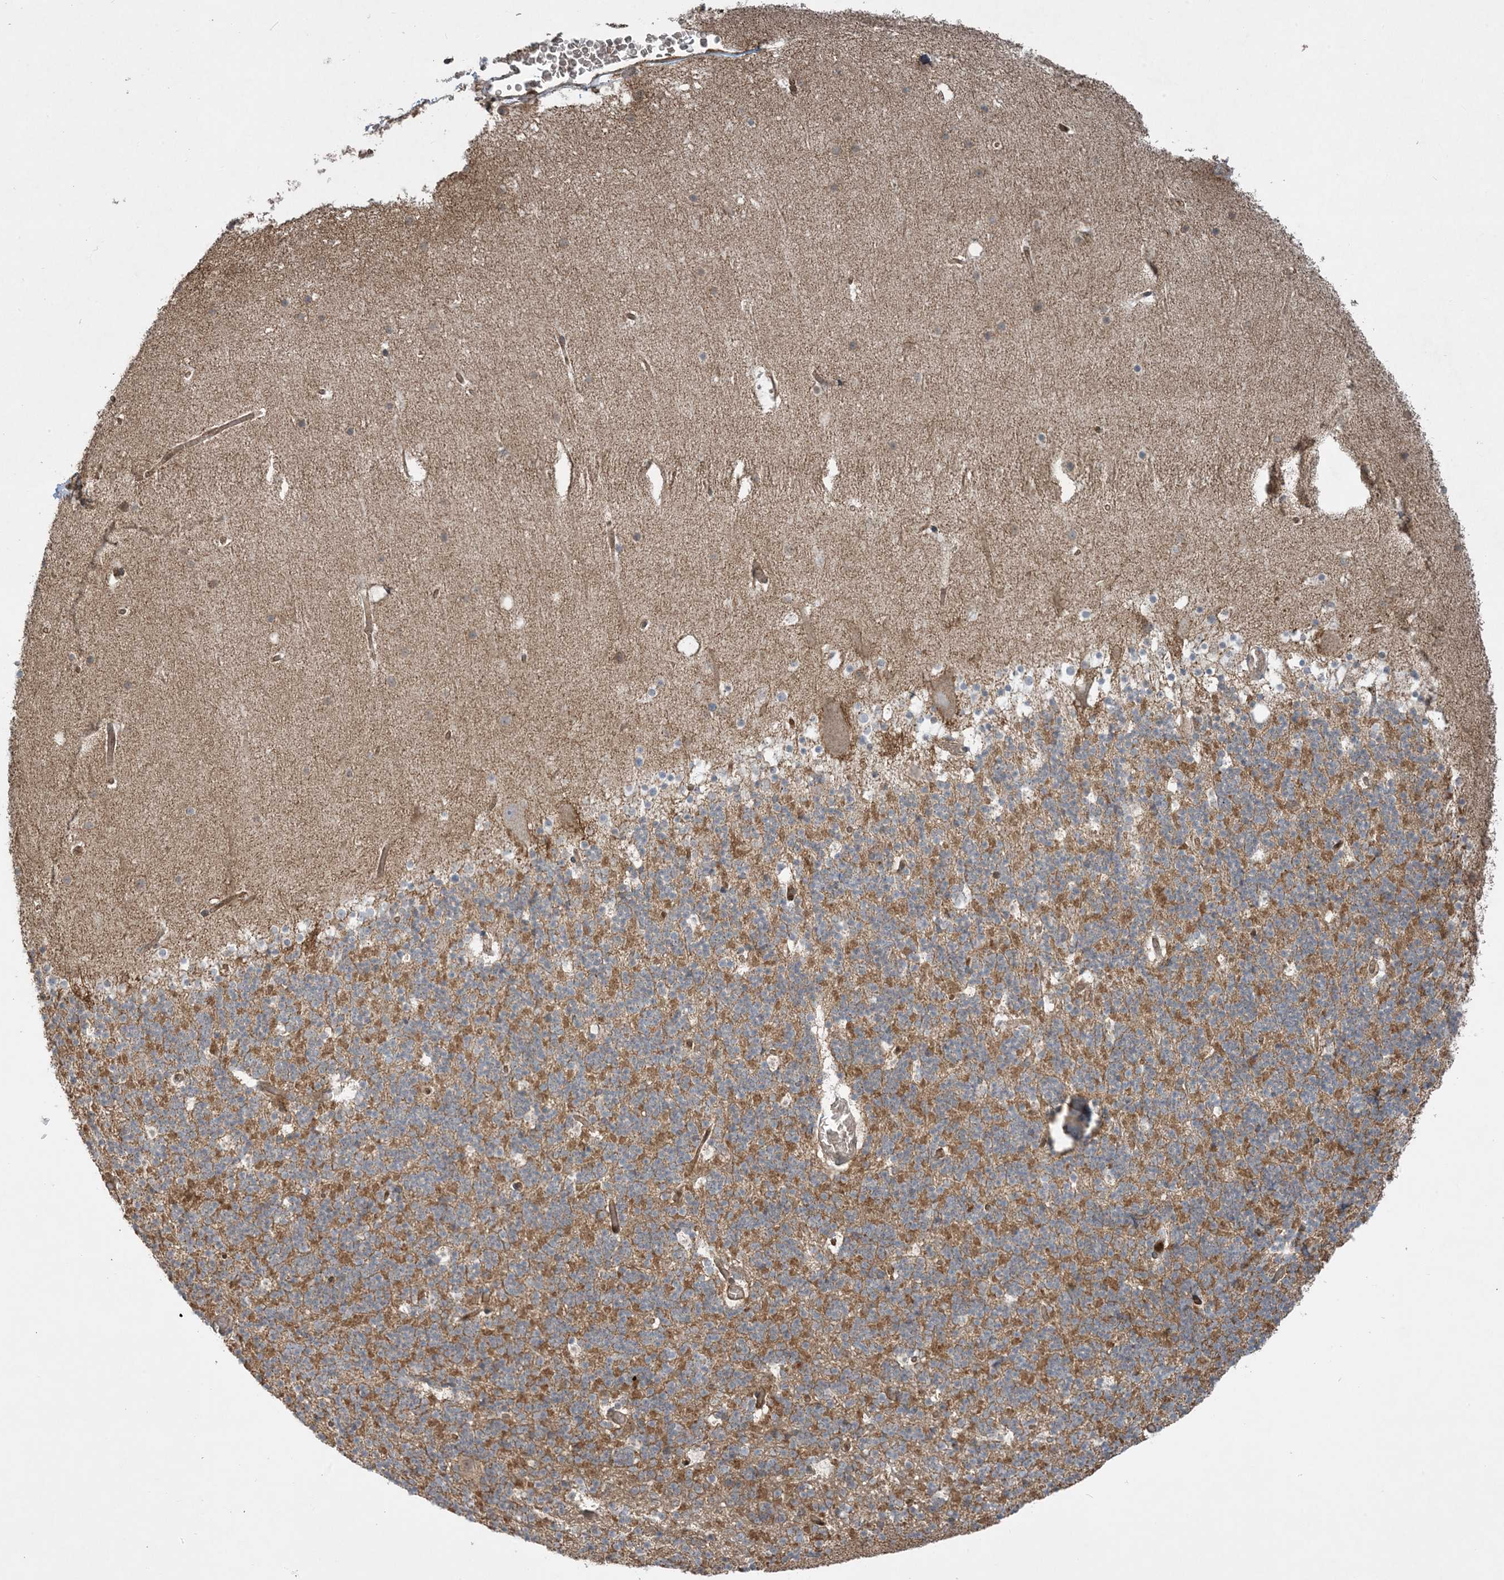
{"staining": {"intensity": "moderate", "quantity": "<25%", "location": "cytoplasmic/membranous"}, "tissue": "cerebellum", "cell_type": "Cells in granular layer", "image_type": "normal", "snomed": [{"axis": "morphology", "description": "Normal tissue, NOS"}, {"axis": "topography", "description": "Cerebellum"}], "caption": "The immunohistochemical stain shows moderate cytoplasmic/membranous expression in cells in granular layer of unremarkable cerebellum. Nuclei are stained in blue.", "gene": "PPM1F", "patient": {"sex": "male", "age": 57}}